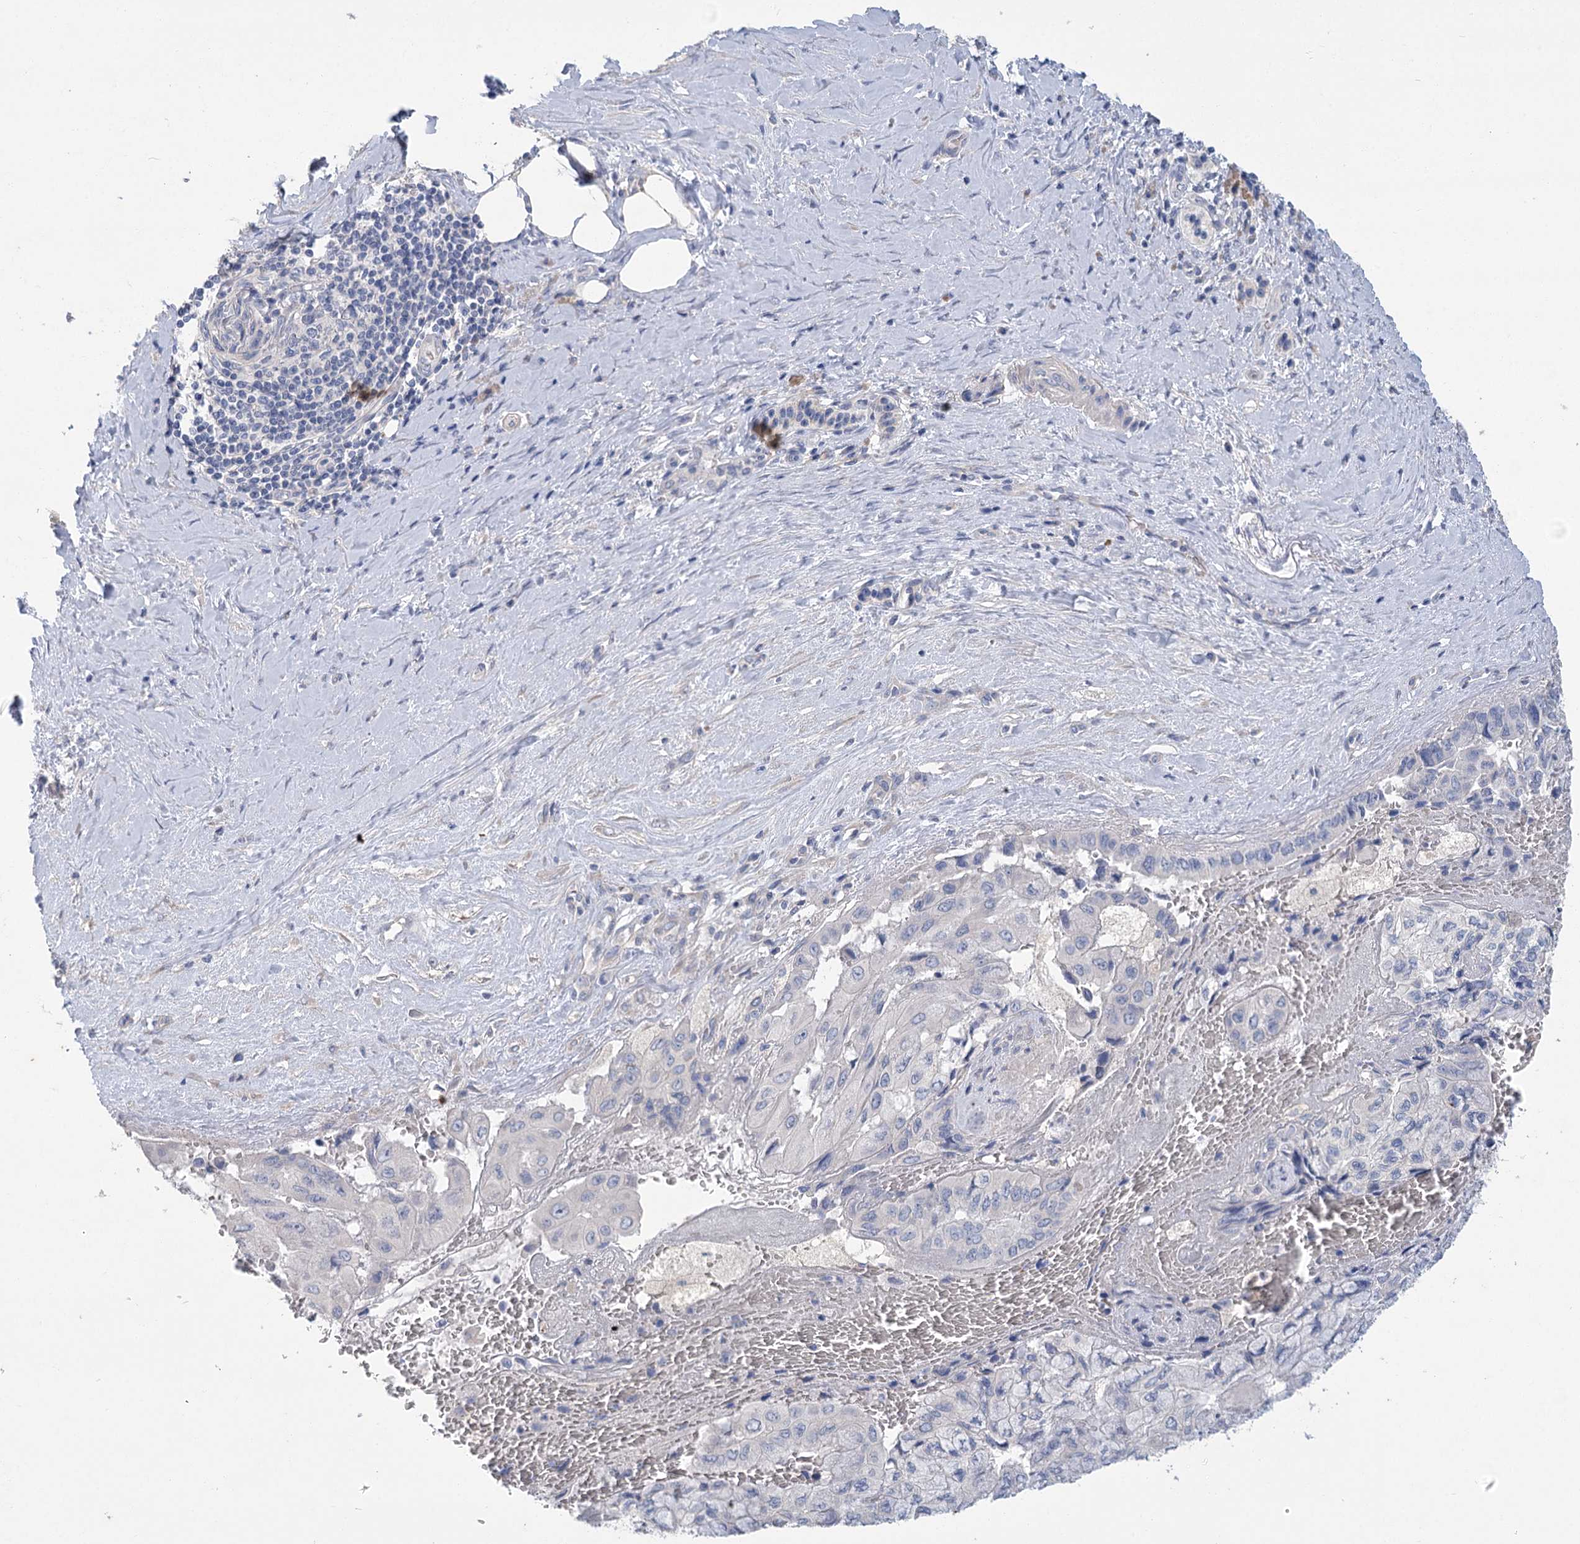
{"staining": {"intensity": "negative", "quantity": "none", "location": "none"}, "tissue": "pancreatic cancer", "cell_type": "Tumor cells", "image_type": "cancer", "snomed": [{"axis": "morphology", "description": "Adenocarcinoma, NOS"}, {"axis": "topography", "description": "Pancreas"}], "caption": "IHC image of human pancreatic cancer (adenocarcinoma) stained for a protein (brown), which displays no expression in tumor cells. Brightfield microscopy of immunohistochemistry (IHC) stained with DAB (brown) and hematoxylin (blue), captured at high magnification.", "gene": "SLC9A3", "patient": {"sex": "male", "age": 51}}